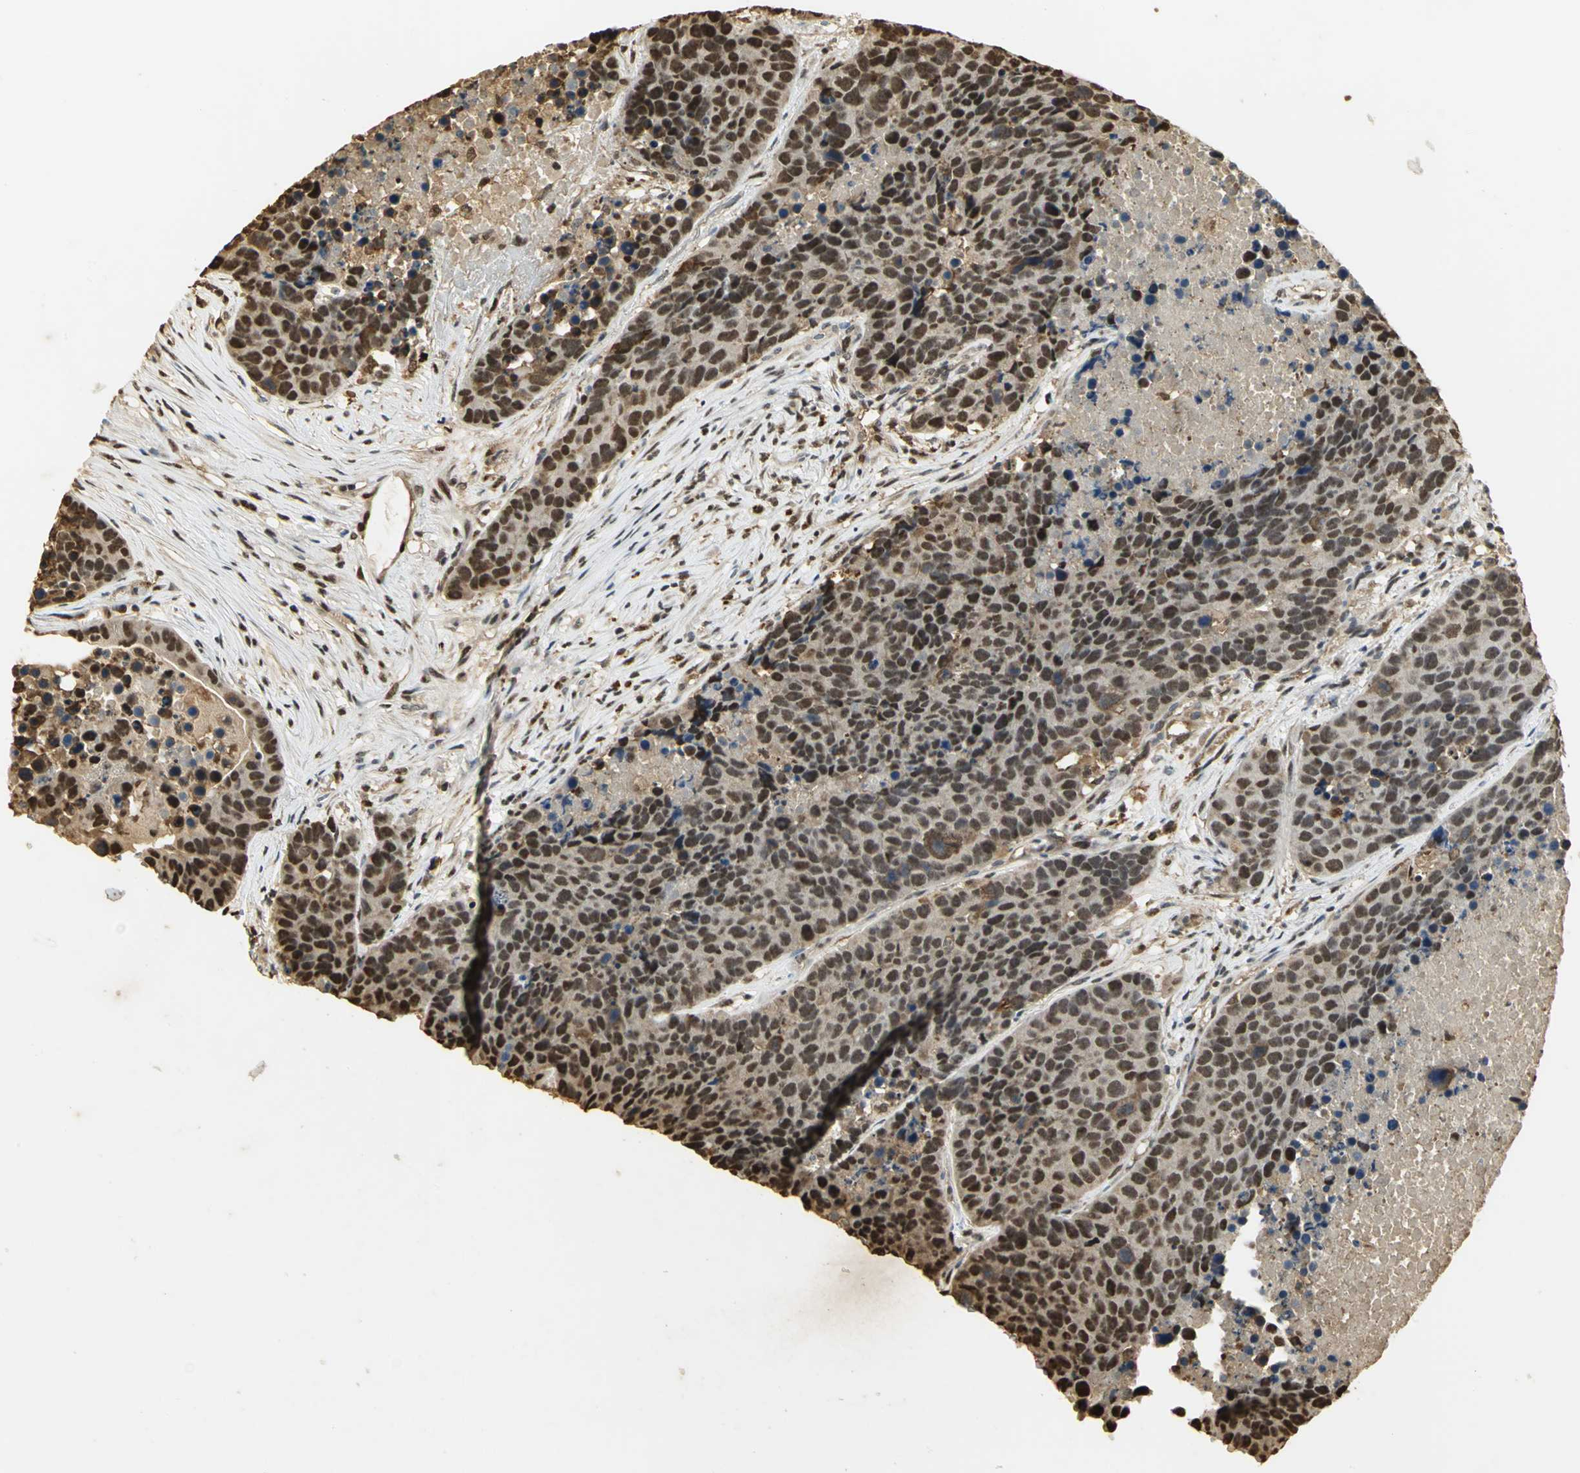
{"staining": {"intensity": "strong", "quantity": ">75%", "location": "nuclear"}, "tissue": "carcinoid", "cell_type": "Tumor cells", "image_type": "cancer", "snomed": [{"axis": "morphology", "description": "Carcinoid, malignant, NOS"}, {"axis": "topography", "description": "Lung"}], "caption": "Immunohistochemical staining of carcinoid shows high levels of strong nuclear protein positivity in approximately >75% of tumor cells.", "gene": "SET", "patient": {"sex": "male", "age": 60}}